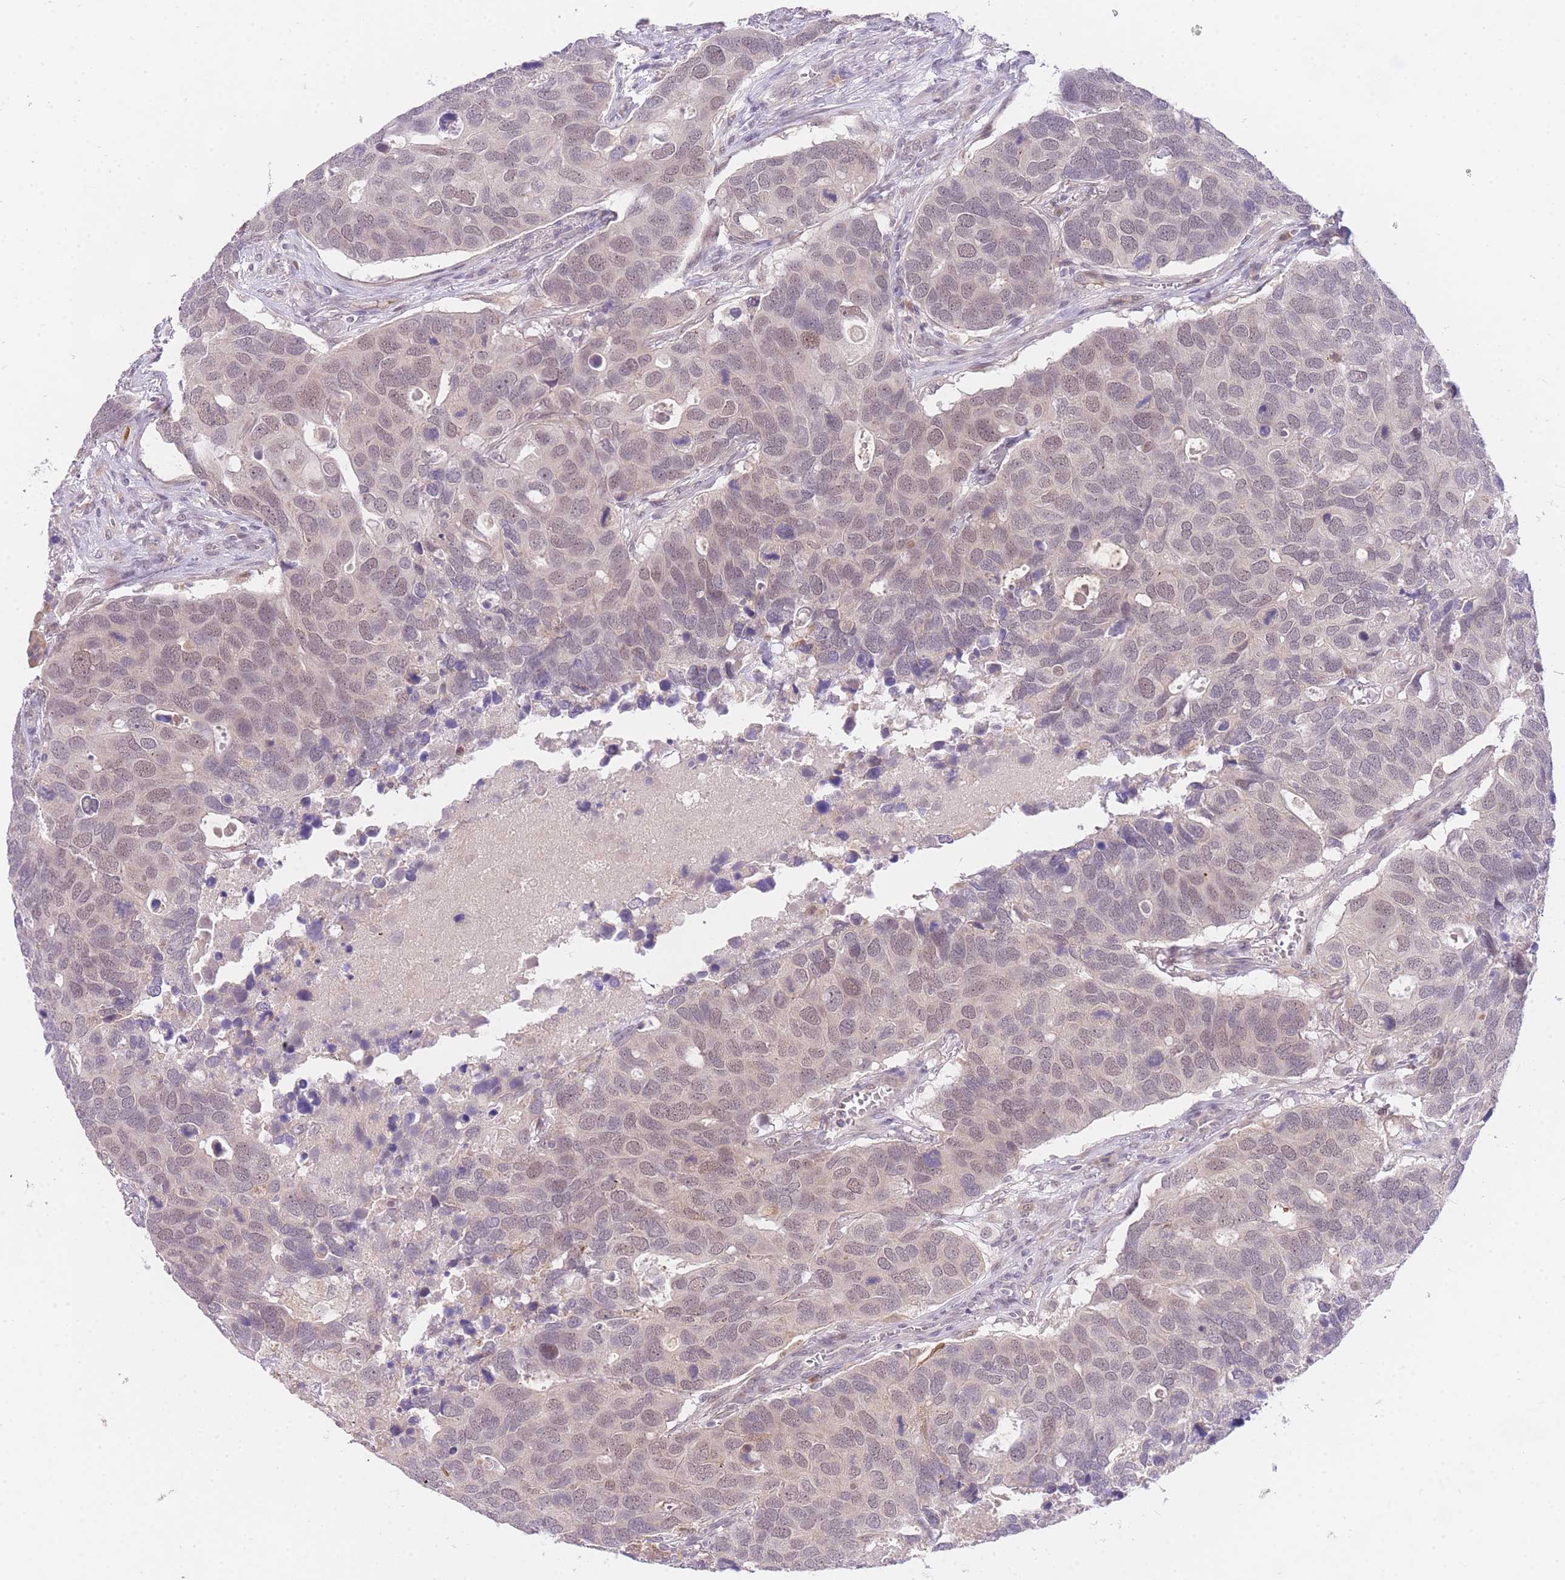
{"staining": {"intensity": "weak", "quantity": "25%-75%", "location": "nuclear"}, "tissue": "breast cancer", "cell_type": "Tumor cells", "image_type": "cancer", "snomed": [{"axis": "morphology", "description": "Duct carcinoma"}, {"axis": "topography", "description": "Breast"}], "caption": "Immunohistochemical staining of human infiltrating ductal carcinoma (breast) demonstrates low levels of weak nuclear positivity in about 25%-75% of tumor cells.", "gene": "SLC25A33", "patient": {"sex": "female", "age": 83}}